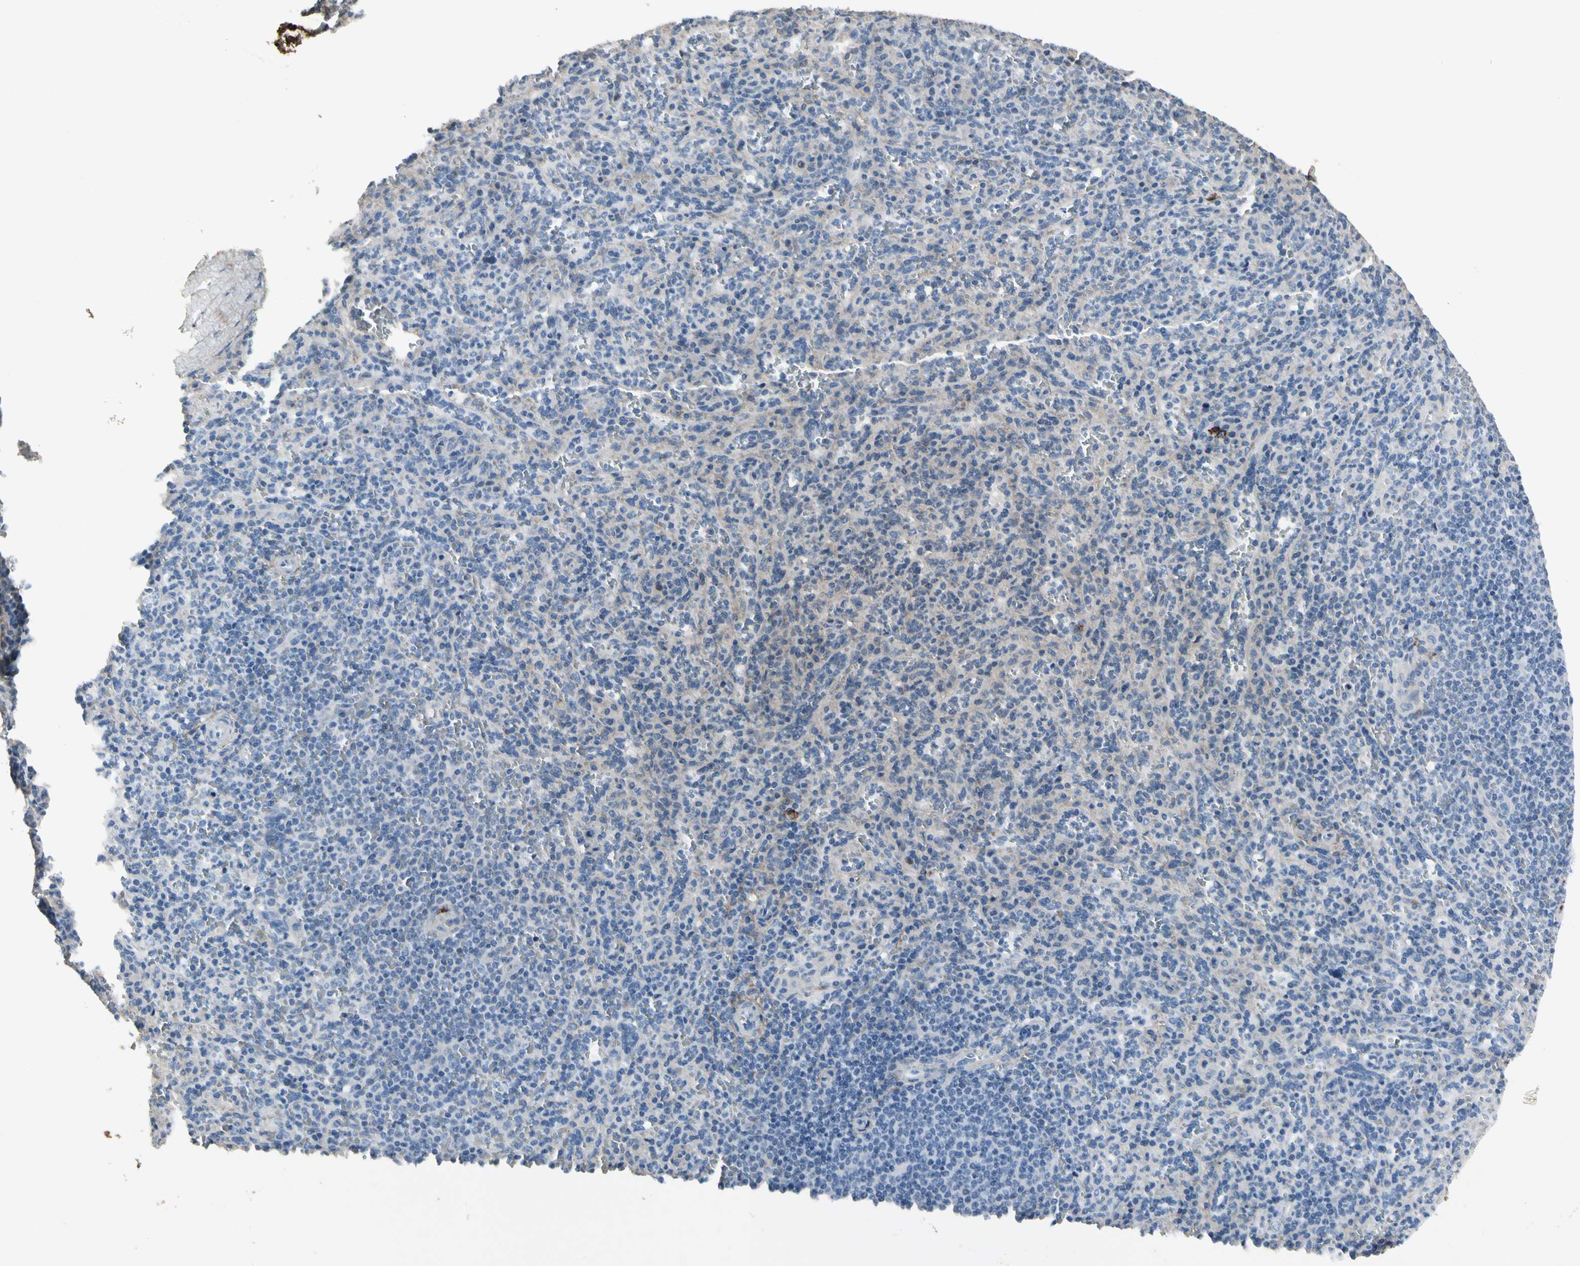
{"staining": {"intensity": "strong", "quantity": "<25%", "location": "cytoplasmic/membranous"}, "tissue": "spleen", "cell_type": "Cells in red pulp", "image_type": "normal", "snomed": [{"axis": "morphology", "description": "Normal tissue, NOS"}, {"axis": "topography", "description": "Spleen"}], "caption": "The micrograph exhibits immunohistochemical staining of benign spleen. There is strong cytoplasmic/membranous staining is present in about <25% of cells in red pulp. Nuclei are stained in blue.", "gene": "PIGR", "patient": {"sex": "male", "age": 36}}